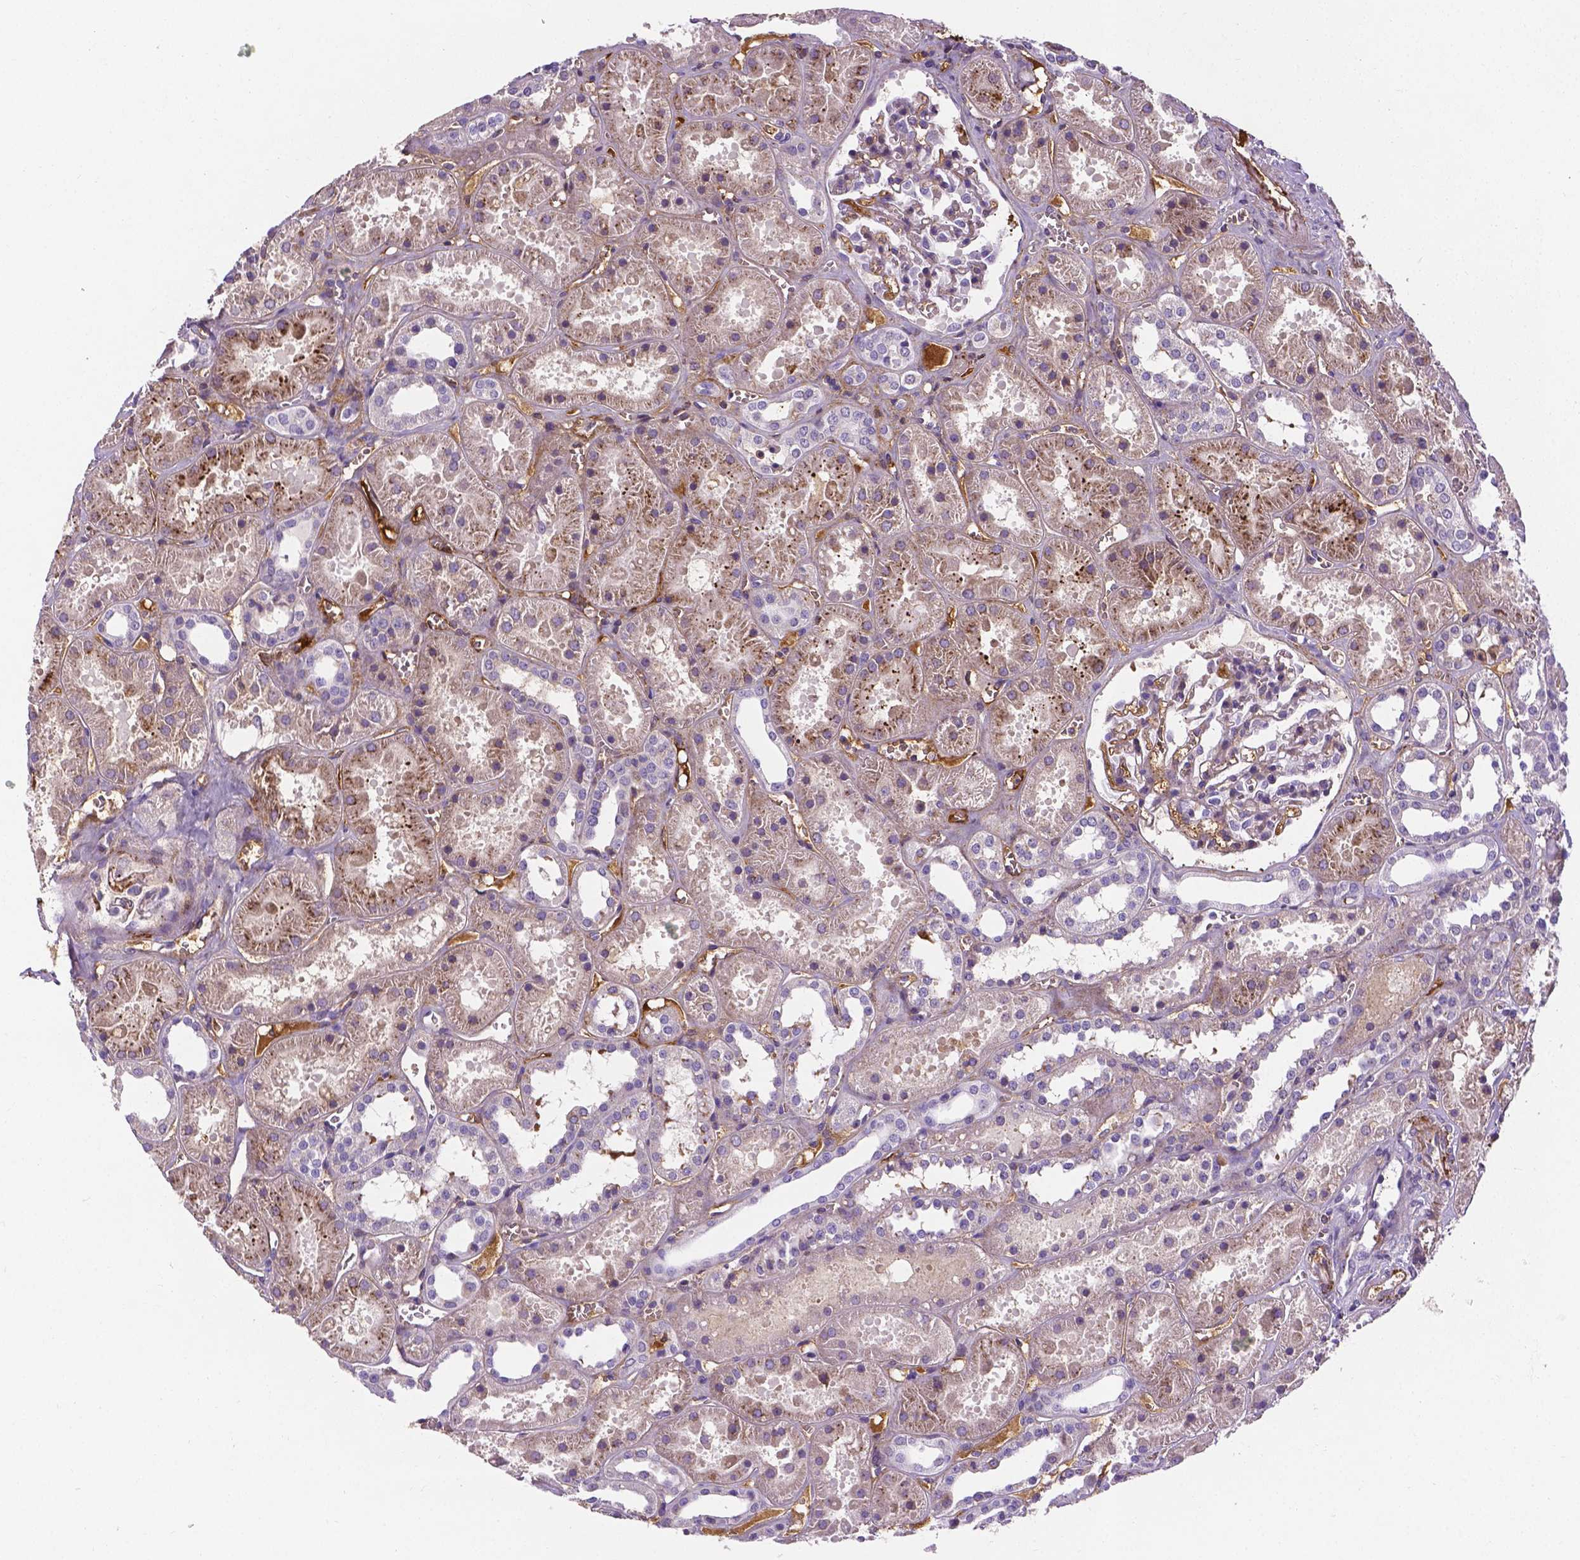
{"staining": {"intensity": "negative", "quantity": "none", "location": "none"}, "tissue": "kidney", "cell_type": "Cells in glomeruli", "image_type": "normal", "snomed": [{"axis": "morphology", "description": "Normal tissue, NOS"}, {"axis": "topography", "description": "Kidney"}], "caption": "Kidney stained for a protein using immunohistochemistry (IHC) exhibits no positivity cells in glomeruli.", "gene": "APOE", "patient": {"sex": "female", "age": 41}}